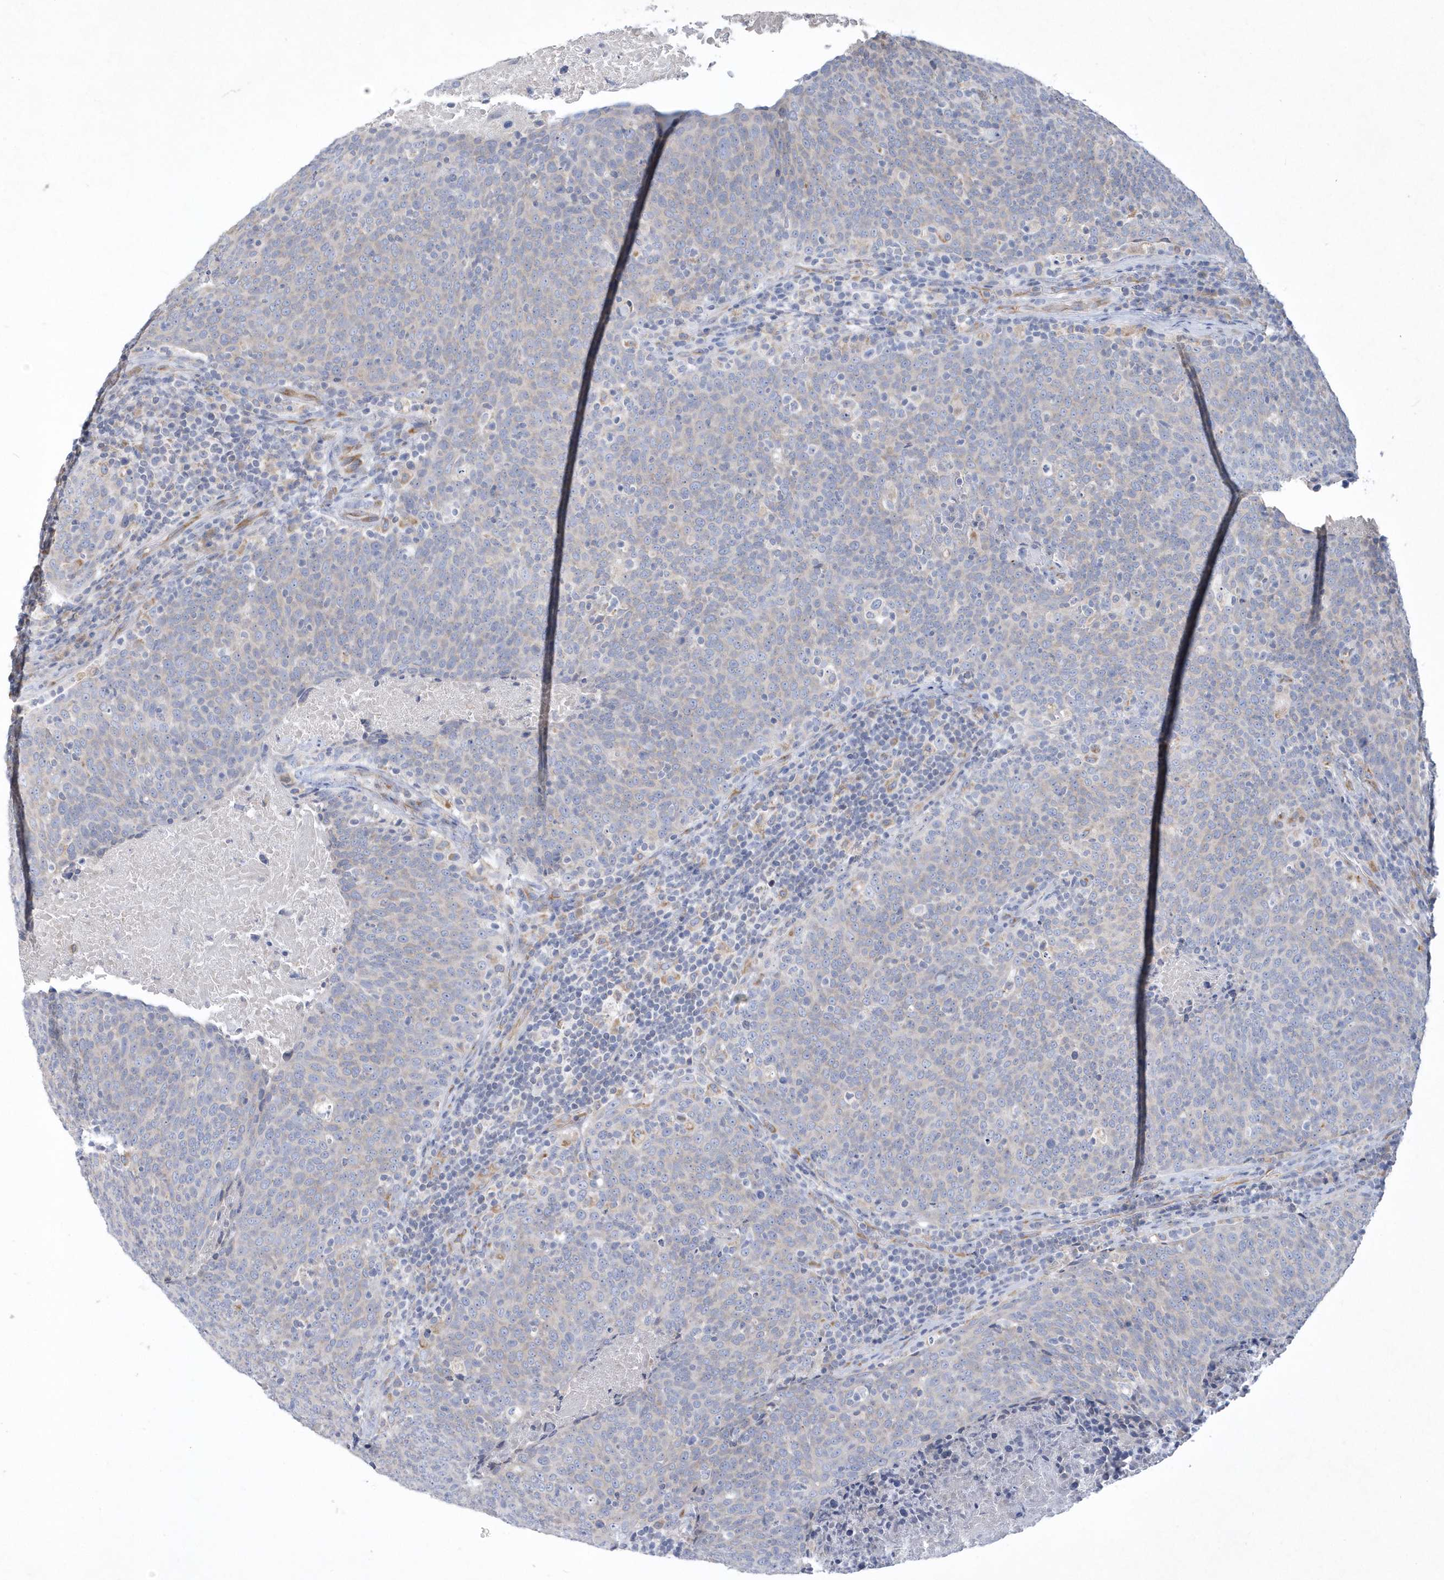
{"staining": {"intensity": "negative", "quantity": "none", "location": "none"}, "tissue": "head and neck cancer", "cell_type": "Tumor cells", "image_type": "cancer", "snomed": [{"axis": "morphology", "description": "Squamous cell carcinoma, NOS"}, {"axis": "morphology", "description": "Squamous cell carcinoma, metastatic, NOS"}, {"axis": "topography", "description": "Lymph node"}, {"axis": "topography", "description": "Head-Neck"}], "caption": "Head and neck cancer (metastatic squamous cell carcinoma) was stained to show a protein in brown. There is no significant positivity in tumor cells.", "gene": "DGAT1", "patient": {"sex": "male", "age": 62}}